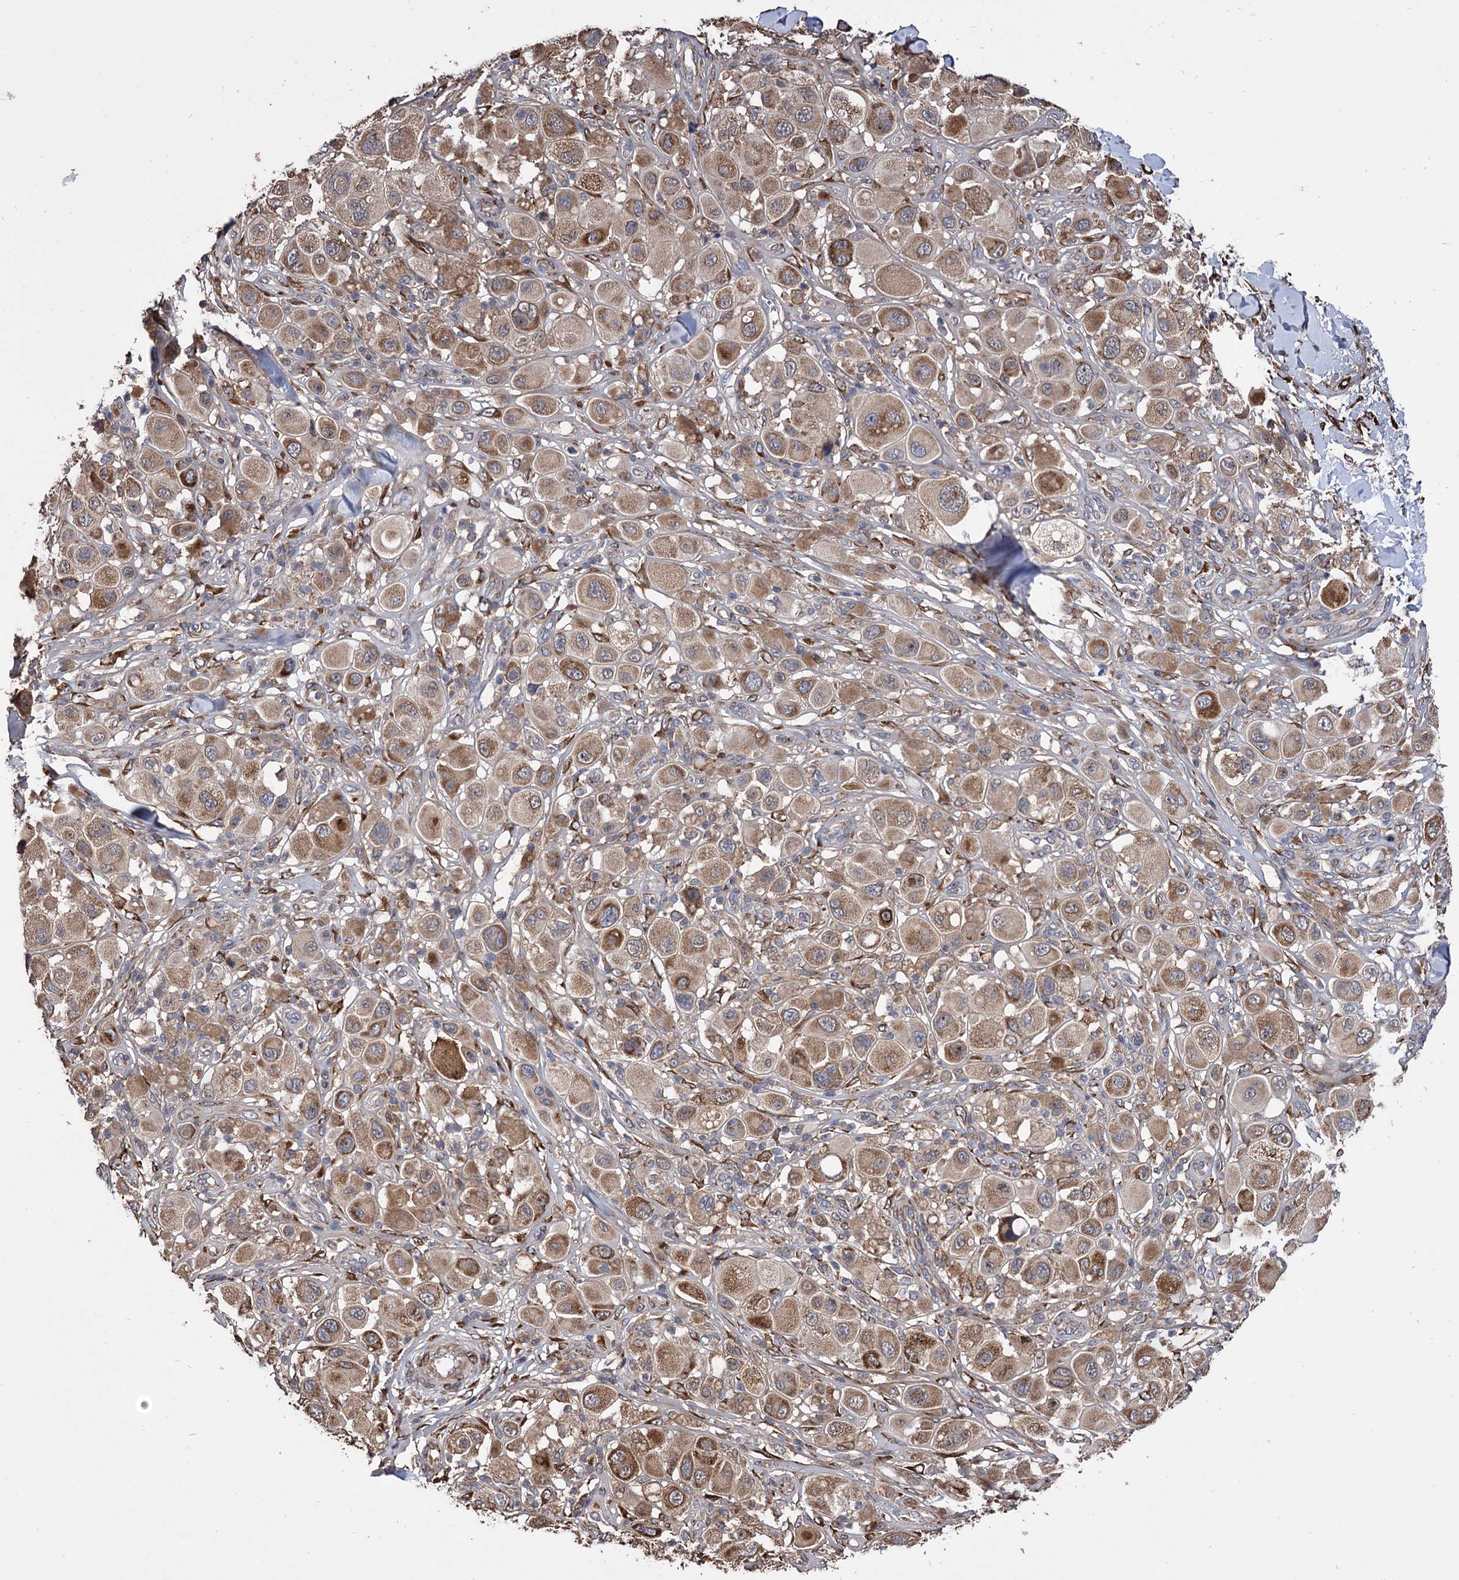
{"staining": {"intensity": "moderate", "quantity": ">75%", "location": "cytoplasmic/membranous"}, "tissue": "melanoma", "cell_type": "Tumor cells", "image_type": "cancer", "snomed": [{"axis": "morphology", "description": "Malignant melanoma, Metastatic site"}, {"axis": "topography", "description": "Skin"}], "caption": "Protein expression analysis of human melanoma reveals moderate cytoplasmic/membranous expression in approximately >75% of tumor cells.", "gene": "CDAN1", "patient": {"sex": "male", "age": 41}}